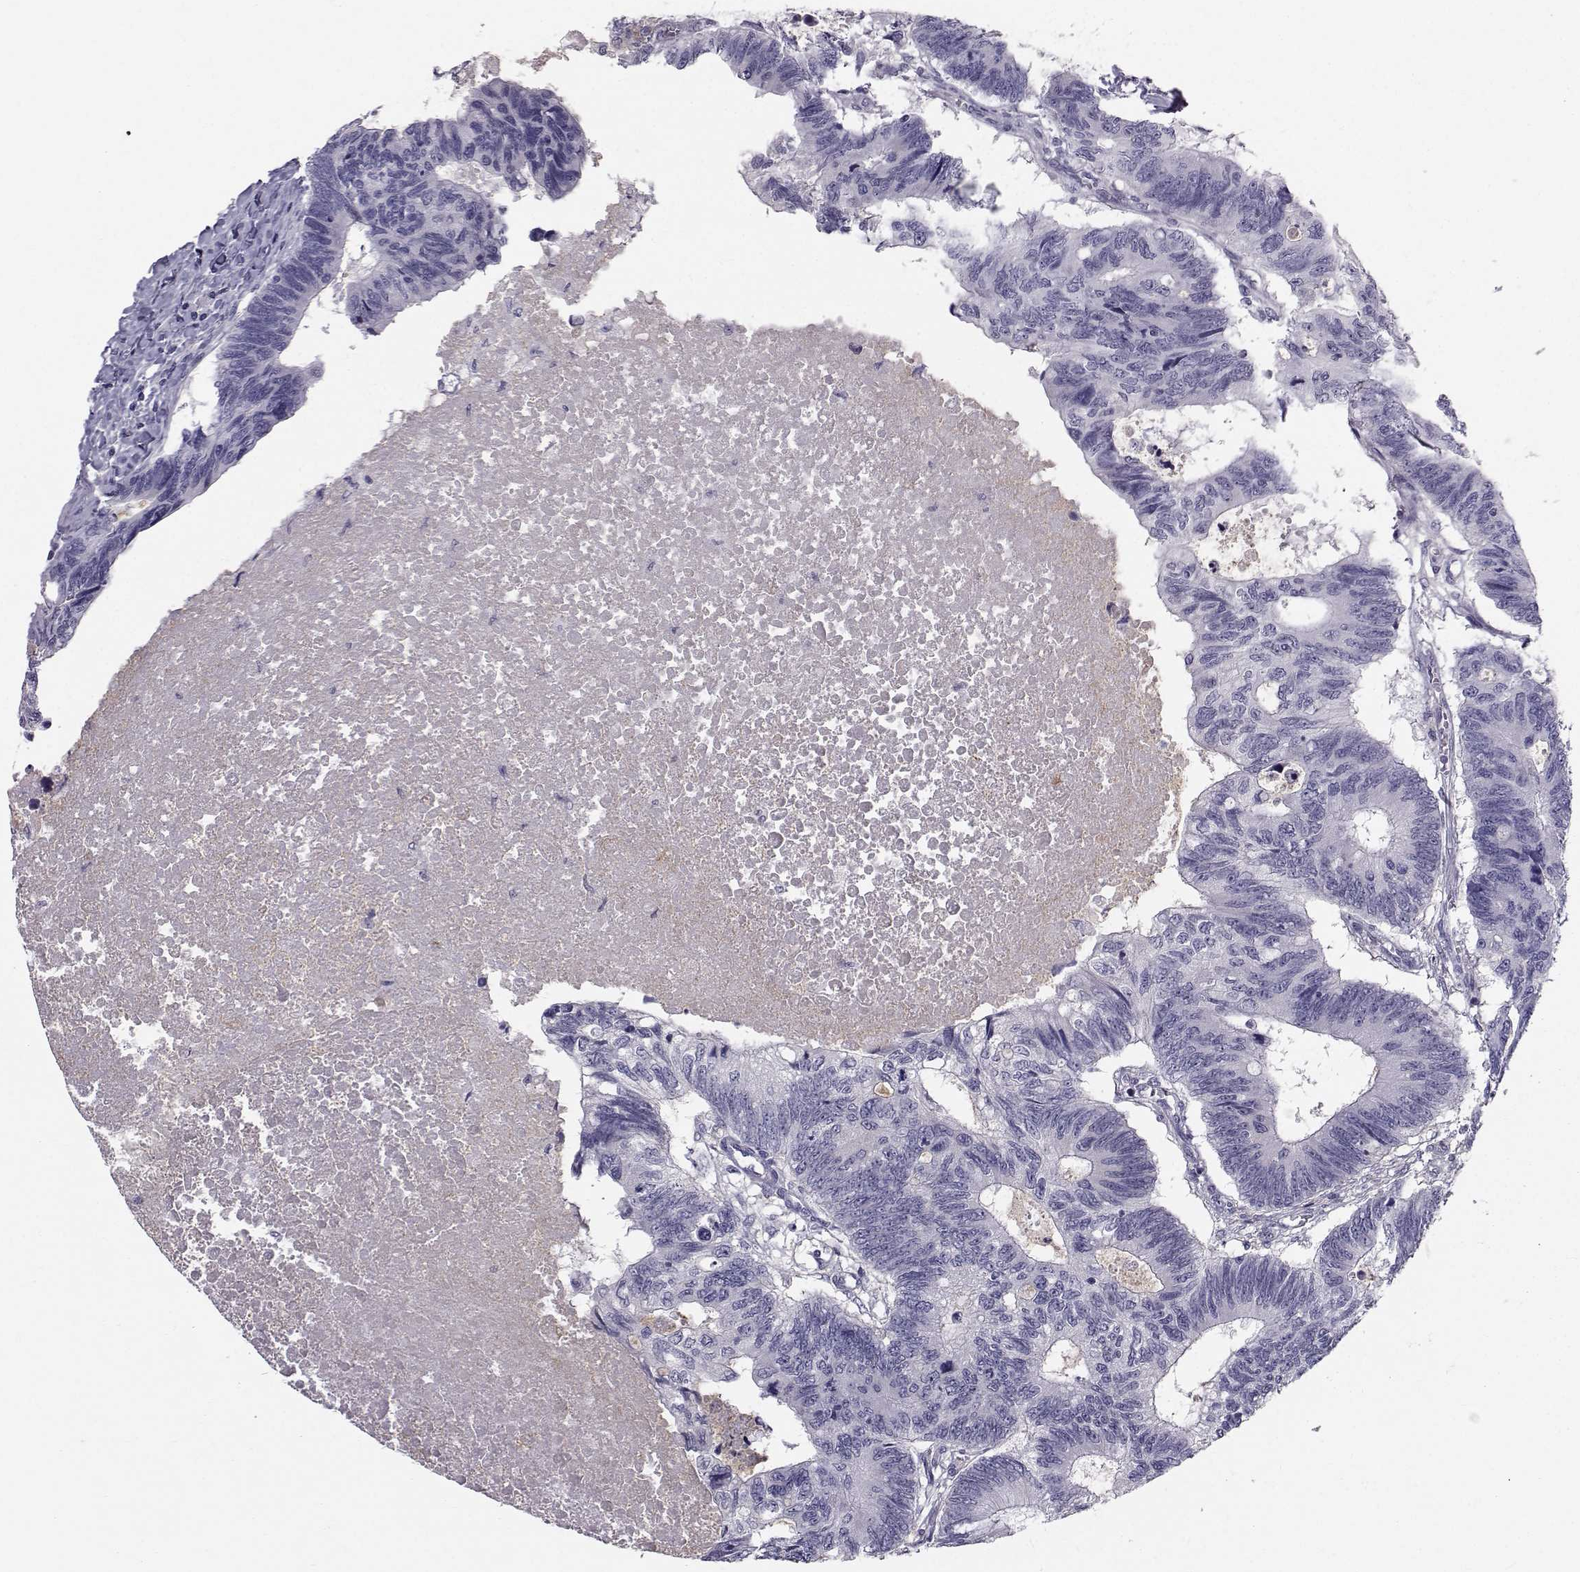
{"staining": {"intensity": "negative", "quantity": "none", "location": "none"}, "tissue": "colorectal cancer", "cell_type": "Tumor cells", "image_type": "cancer", "snomed": [{"axis": "morphology", "description": "Adenocarcinoma, NOS"}, {"axis": "topography", "description": "Colon"}], "caption": "The immunohistochemistry (IHC) photomicrograph has no significant expression in tumor cells of adenocarcinoma (colorectal) tissue.", "gene": "SPDYE4", "patient": {"sex": "female", "age": 77}}